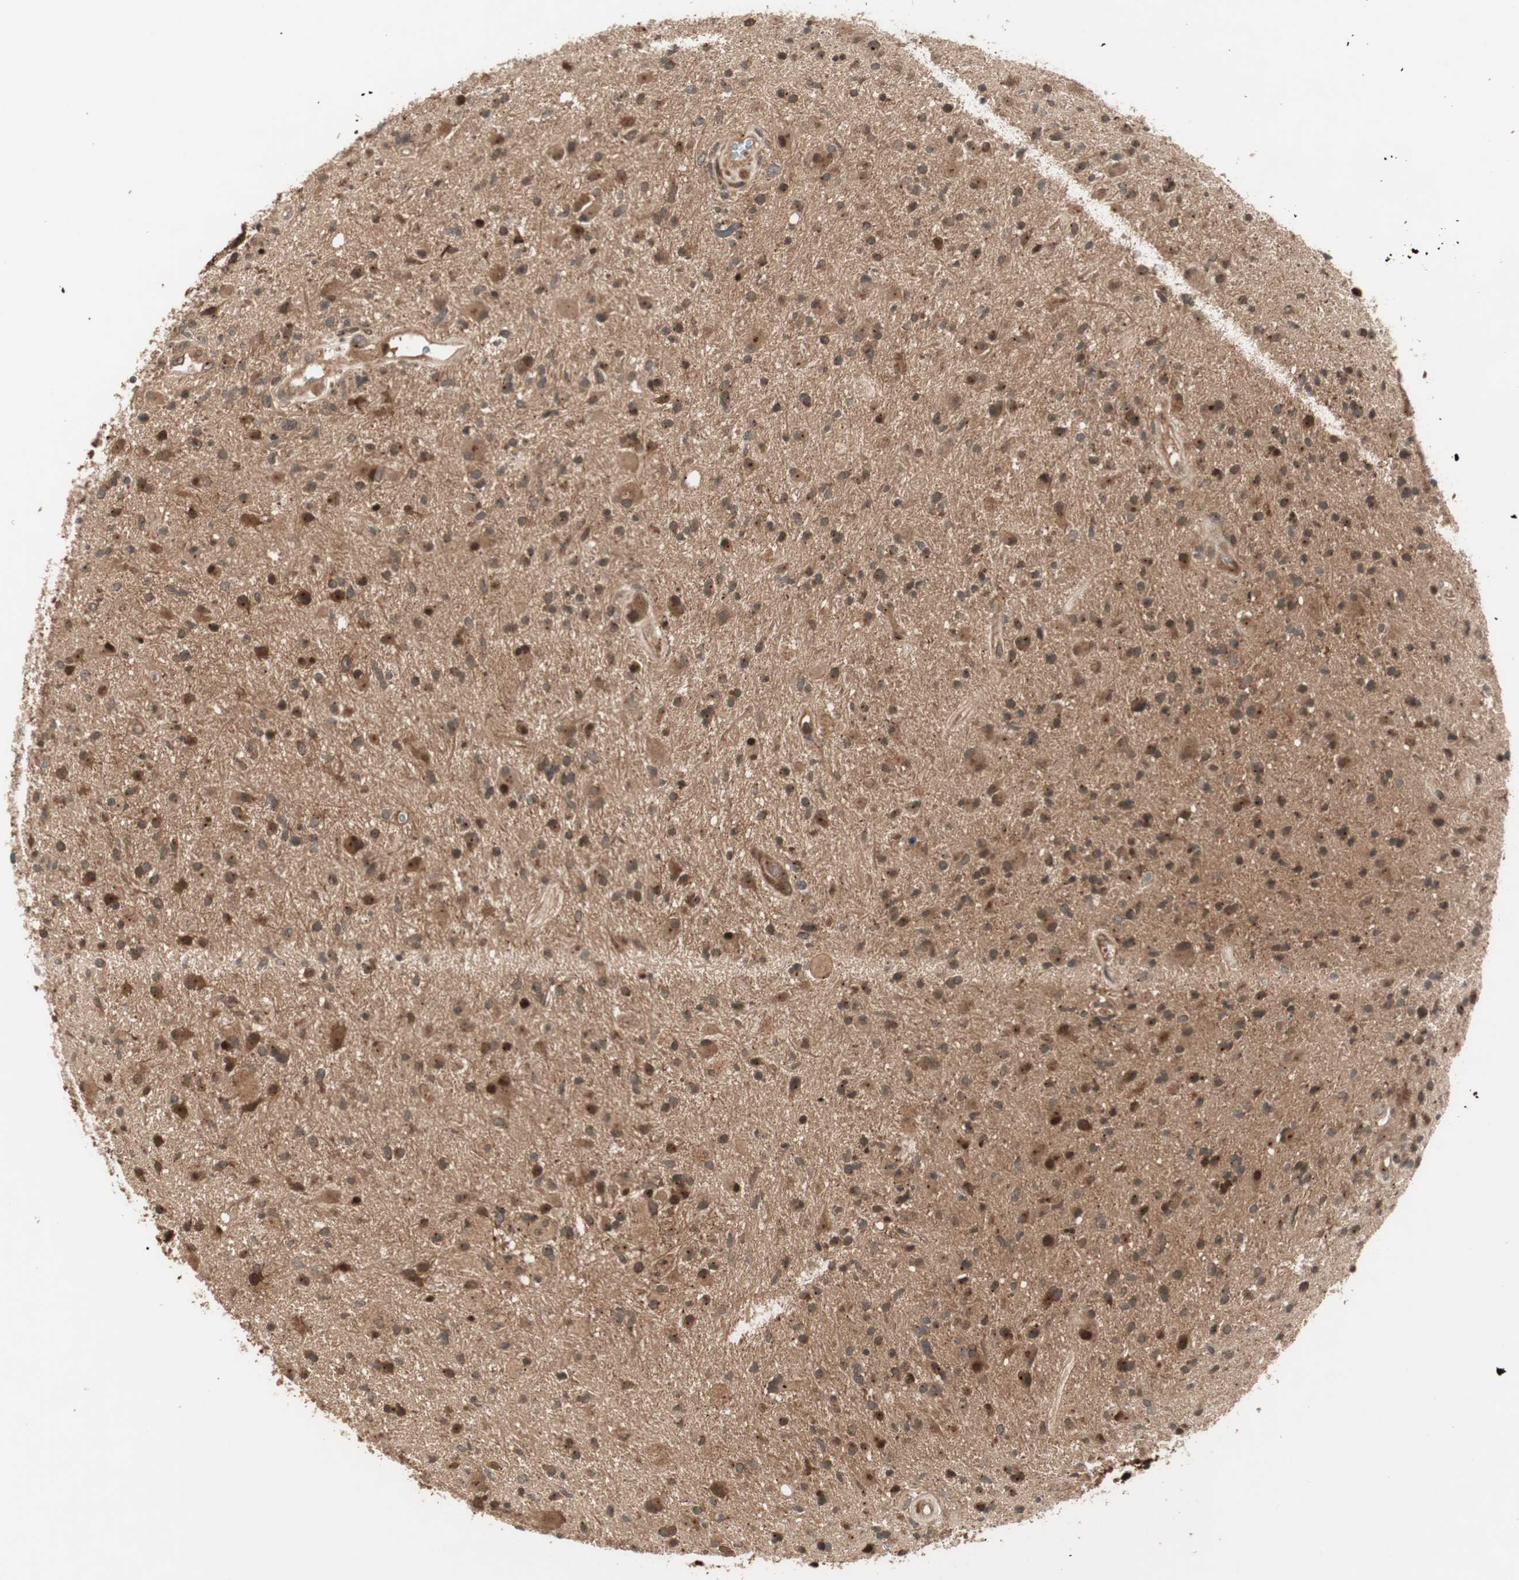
{"staining": {"intensity": "strong", "quantity": ">75%", "location": "cytoplasmic/membranous,nuclear"}, "tissue": "glioma", "cell_type": "Tumor cells", "image_type": "cancer", "snomed": [{"axis": "morphology", "description": "Glioma, malignant, High grade"}, {"axis": "topography", "description": "Brain"}], "caption": "Protein expression analysis of glioma reveals strong cytoplasmic/membranous and nuclear positivity in approximately >75% of tumor cells.", "gene": "PRKG2", "patient": {"sex": "male", "age": 33}}